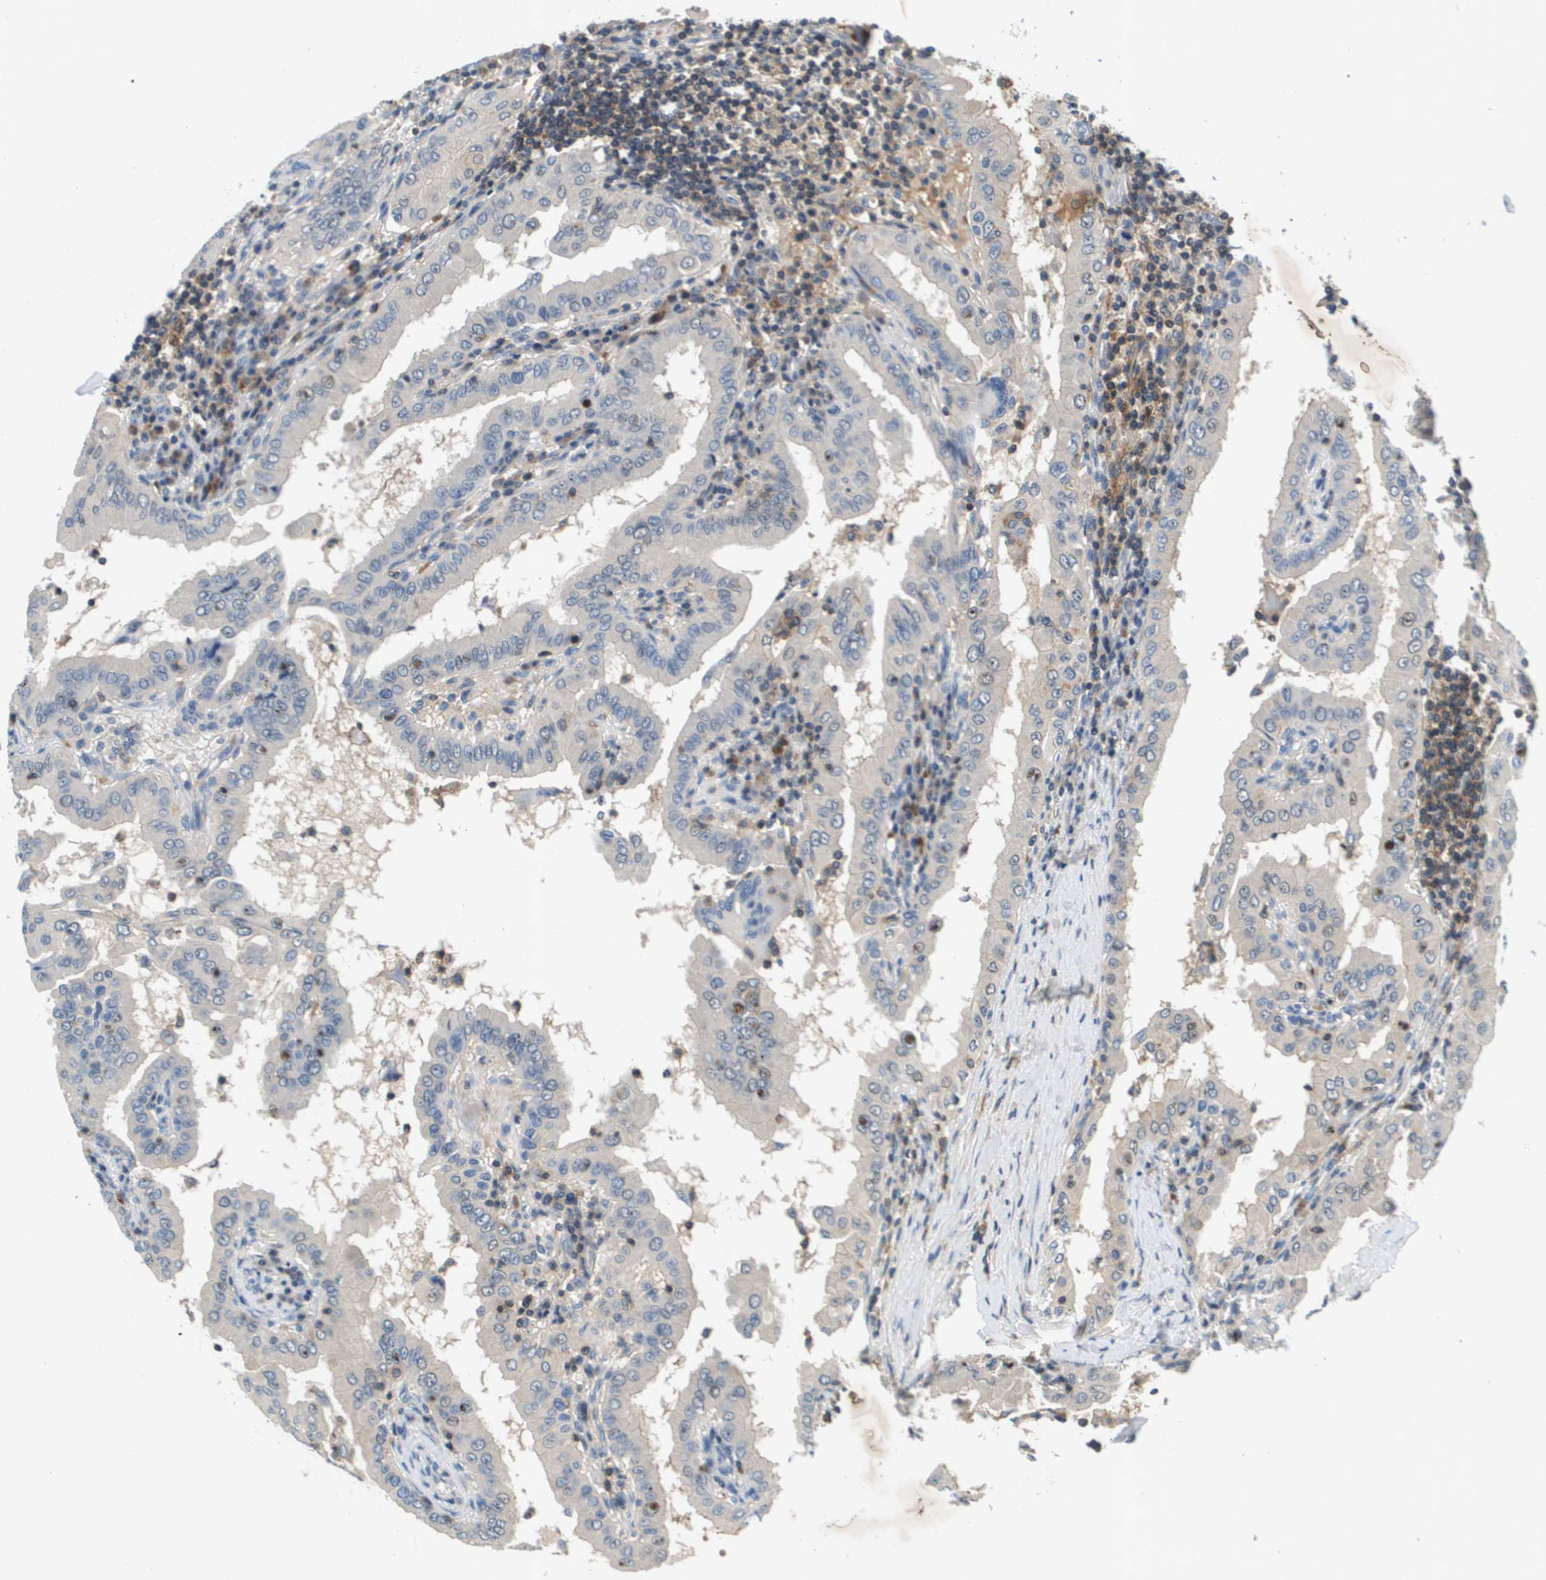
{"staining": {"intensity": "negative", "quantity": "none", "location": "none"}, "tissue": "thyroid cancer", "cell_type": "Tumor cells", "image_type": "cancer", "snomed": [{"axis": "morphology", "description": "Papillary adenocarcinoma, NOS"}, {"axis": "topography", "description": "Thyroid gland"}], "caption": "DAB (3,3'-diaminobenzidine) immunohistochemical staining of thyroid cancer (papillary adenocarcinoma) demonstrates no significant staining in tumor cells.", "gene": "KCNQ5", "patient": {"sex": "male", "age": 33}}